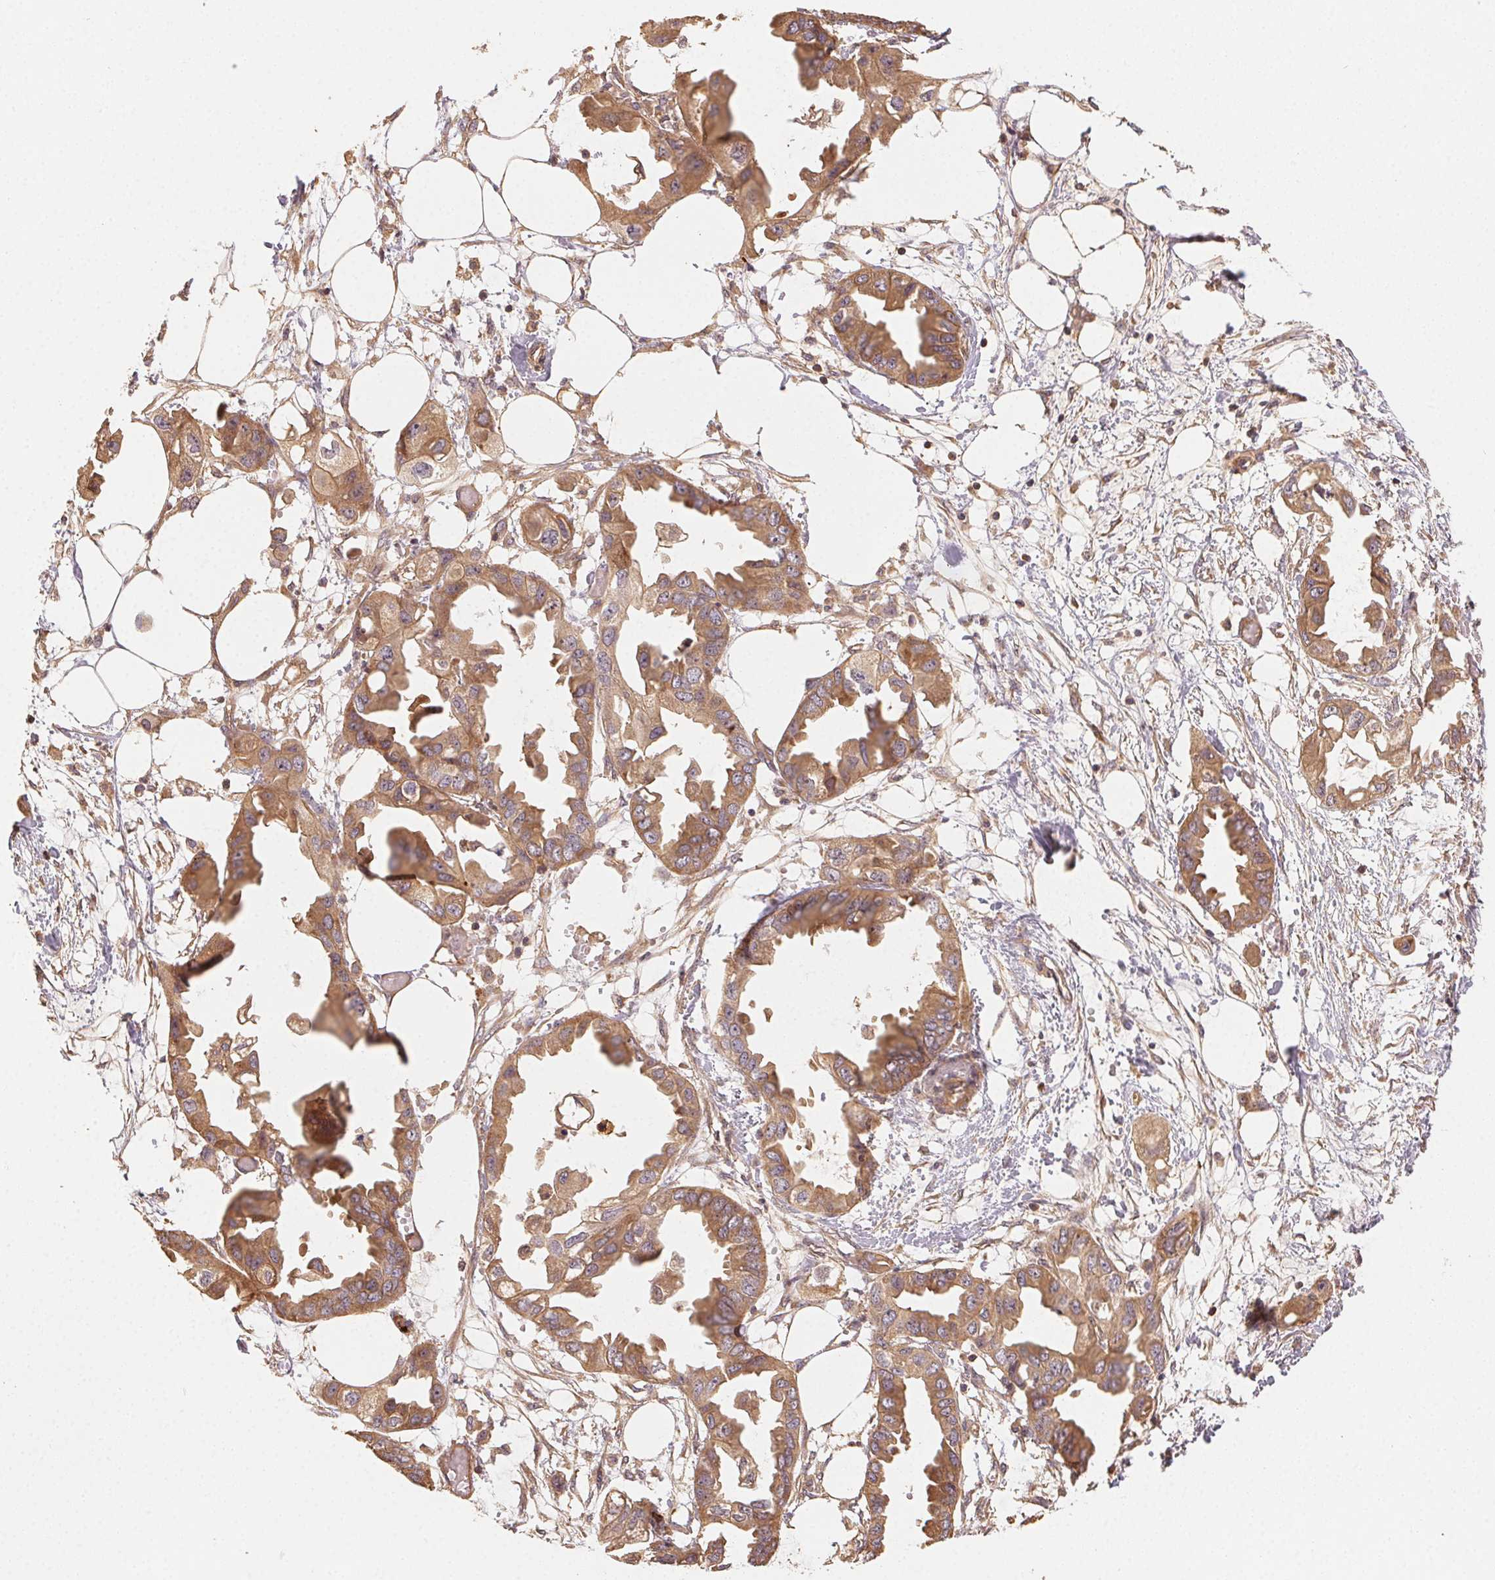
{"staining": {"intensity": "moderate", "quantity": ">75%", "location": "cytoplasmic/membranous"}, "tissue": "endometrial cancer", "cell_type": "Tumor cells", "image_type": "cancer", "snomed": [{"axis": "morphology", "description": "Adenocarcinoma, NOS"}, {"axis": "morphology", "description": "Adenocarcinoma, metastatic, NOS"}, {"axis": "topography", "description": "Adipose tissue"}, {"axis": "topography", "description": "Endometrium"}], "caption": "Endometrial cancer (metastatic adenocarcinoma) stained for a protein exhibits moderate cytoplasmic/membranous positivity in tumor cells.", "gene": "RALA", "patient": {"sex": "female", "age": 67}}